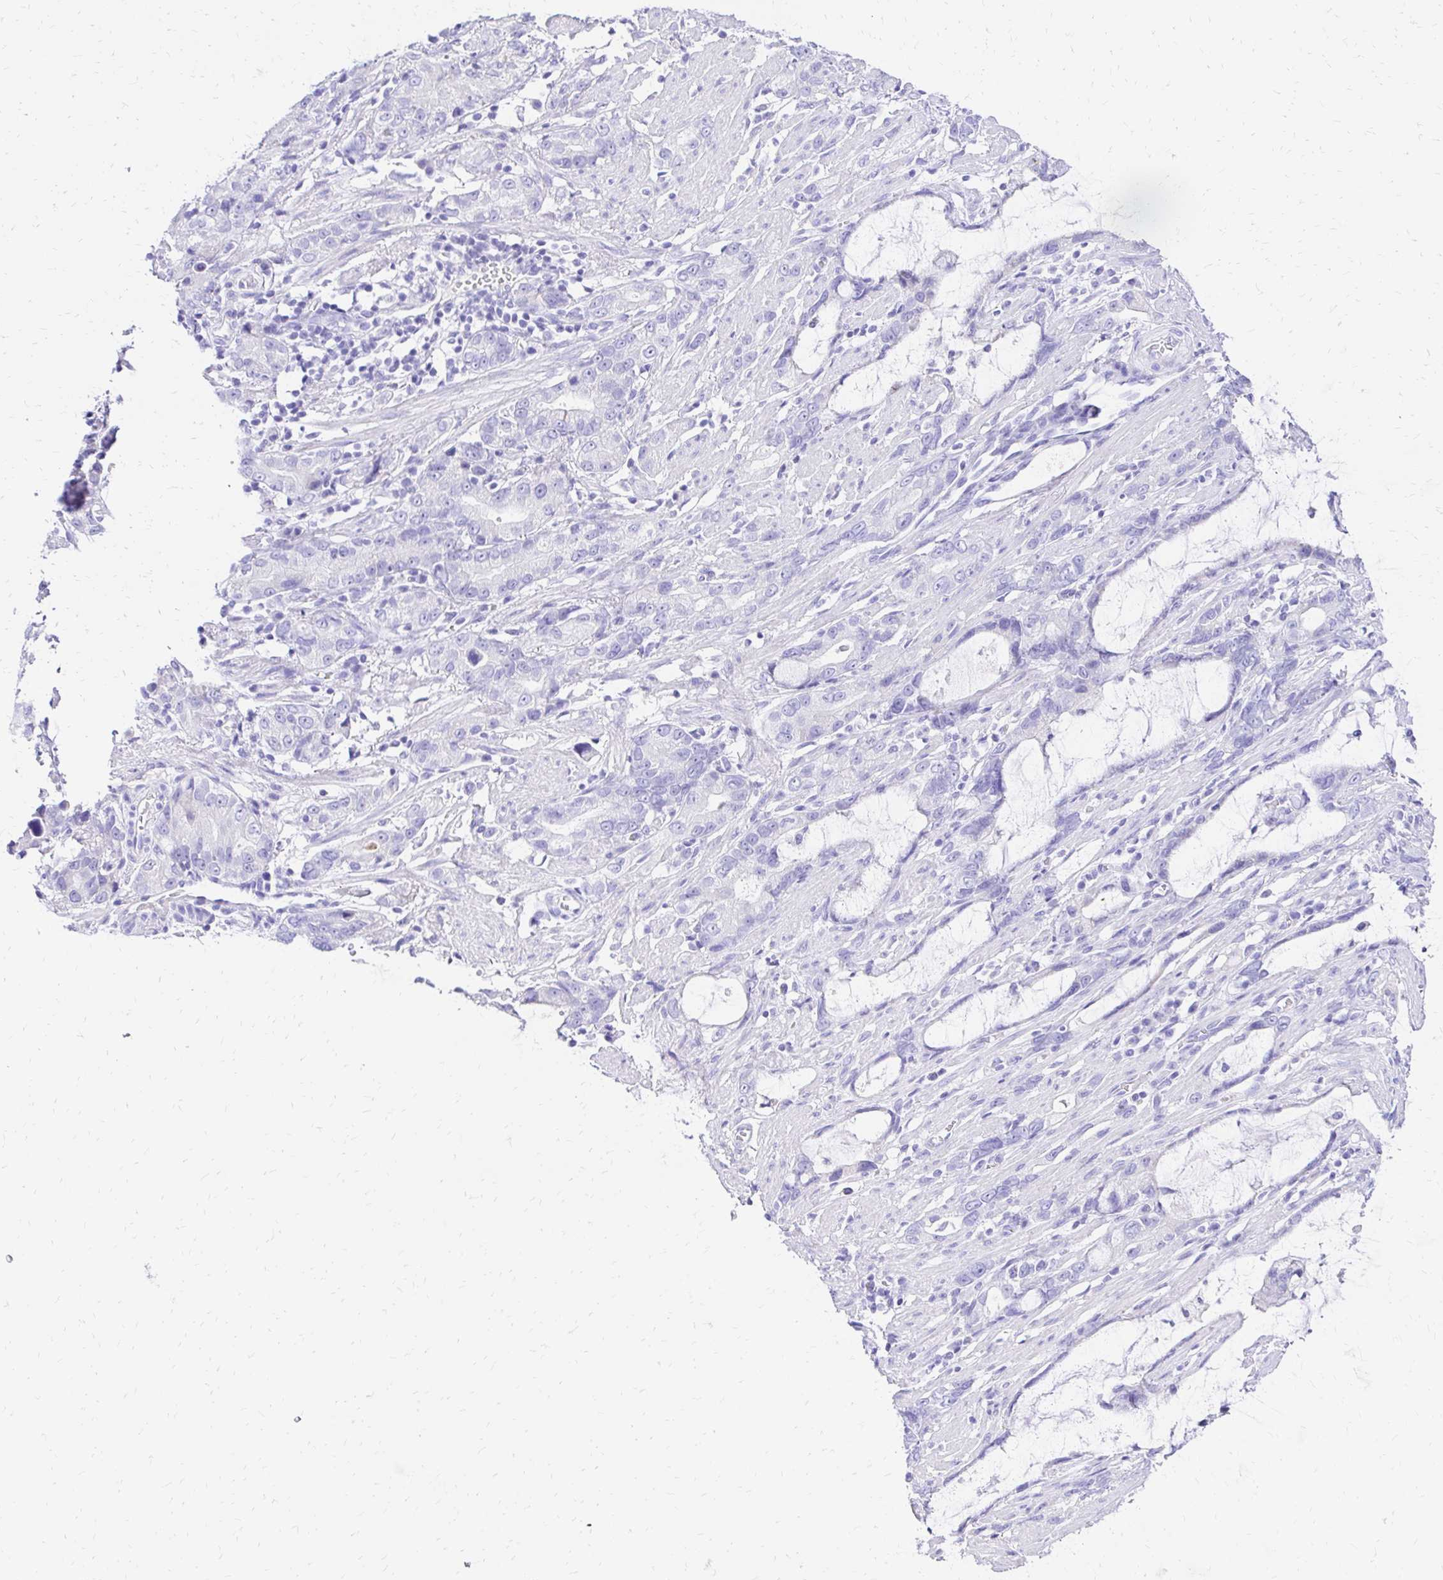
{"staining": {"intensity": "negative", "quantity": "none", "location": "none"}, "tissue": "stomach cancer", "cell_type": "Tumor cells", "image_type": "cancer", "snomed": [{"axis": "morphology", "description": "Adenocarcinoma, NOS"}, {"axis": "topography", "description": "Stomach"}], "caption": "IHC image of neoplastic tissue: stomach cancer (adenocarcinoma) stained with DAB demonstrates no significant protein expression in tumor cells.", "gene": "S100G", "patient": {"sex": "male", "age": 55}}